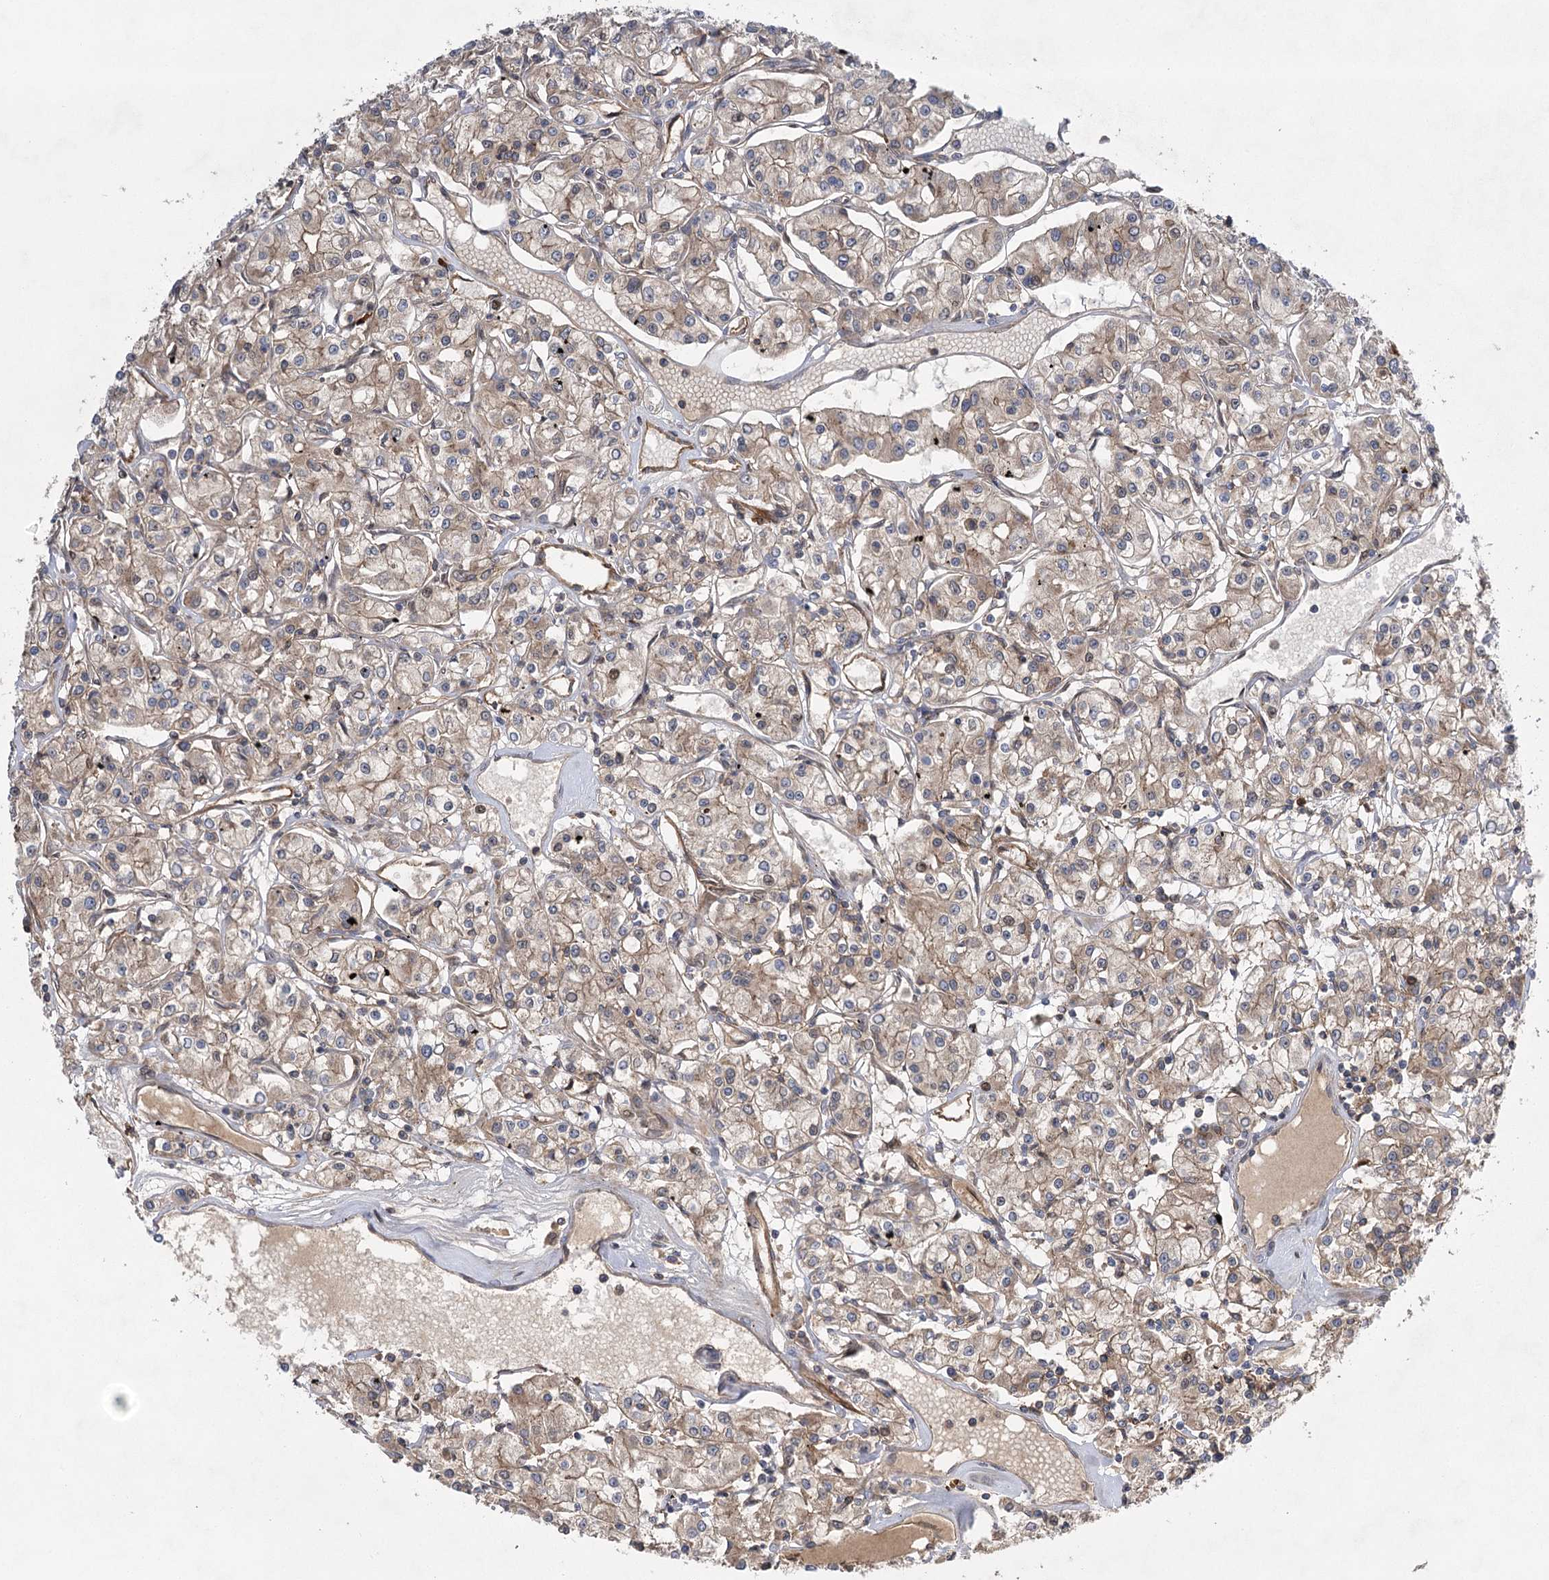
{"staining": {"intensity": "weak", "quantity": ">75%", "location": "cytoplasmic/membranous"}, "tissue": "renal cancer", "cell_type": "Tumor cells", "image_type": "cancer", "snomed": [{"axis": "morphology", "description": "Adenocarcinoma, NOS"}, {"axis": "topography", "description": "Kidney"}], "caption": "Immunohistochemistry histopathology image of human renal cancer stained for a protein (brown), which exhibits low levels of weak cytoplasmic/membranous staining in approximately >75% of tumor cells.", "gene": "KCNN2", "patient": {"sex": "female", "age": 59}}